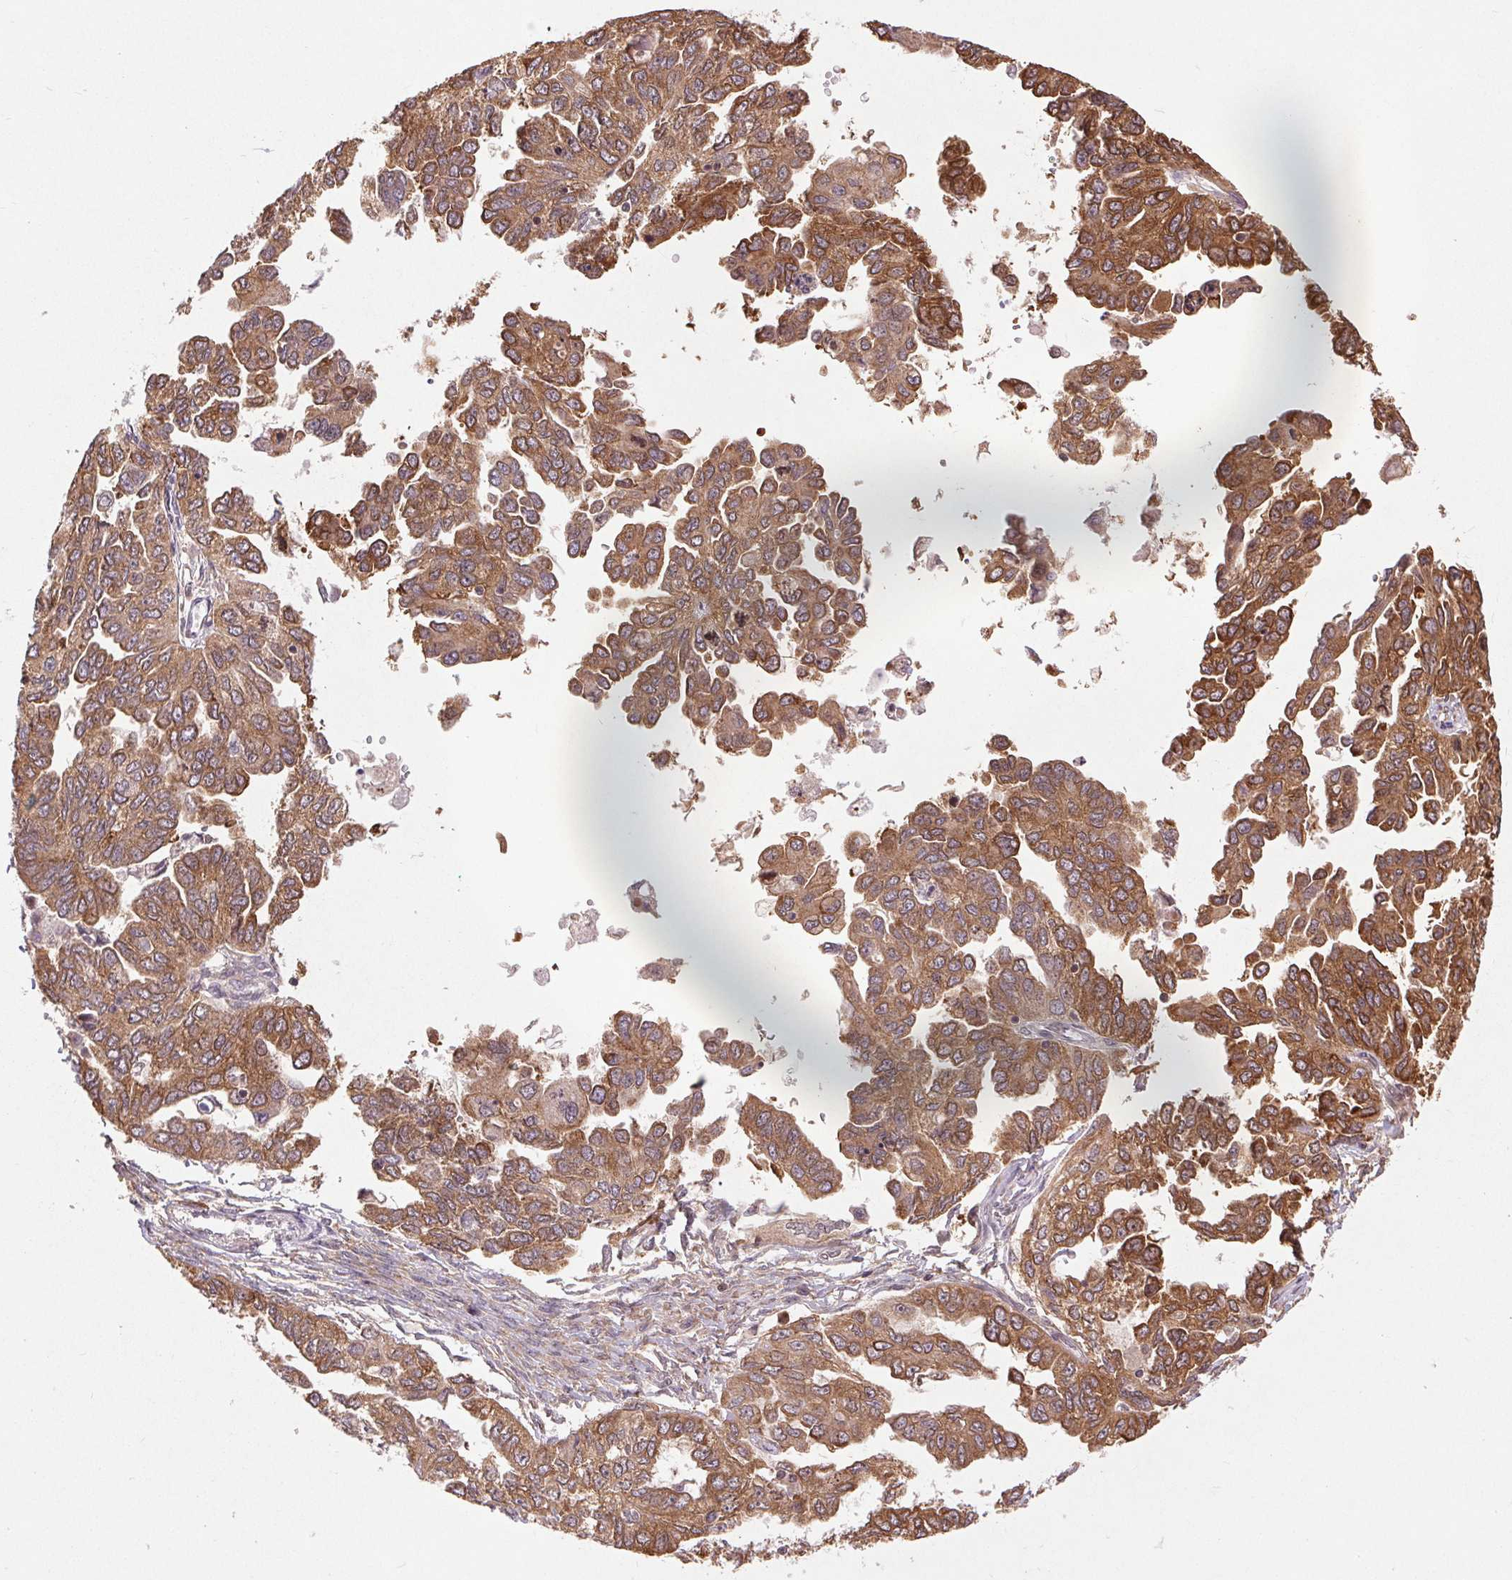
{"staining": {"intensity": "moderate", "quantity": ">75%", "location": "cytoplasmic/membranous"}, "tissue": "ovarian cancer", "cell_type": "Tumor cells", "image_type": "cancer", "snomed": [{"axis": "morphology", "description": "Cystadenocarcinoma, serous, NOS"}, {"axis": "topography", "description": "Ovary"}], "caption": "The histopathology image displays a brown stain indicating the presence of a protein in the cytoplasmic/membranous of tumor cells in ovarian cancer. The protein of interest is stained brown, and the nuclei are stained in blue (DAB (3,3'-diaminobenzidine) IHC with brightfield microscopy, high magnification).", "gene": "BTF3L4", "patient": {"sex": "female", "age": 53}}